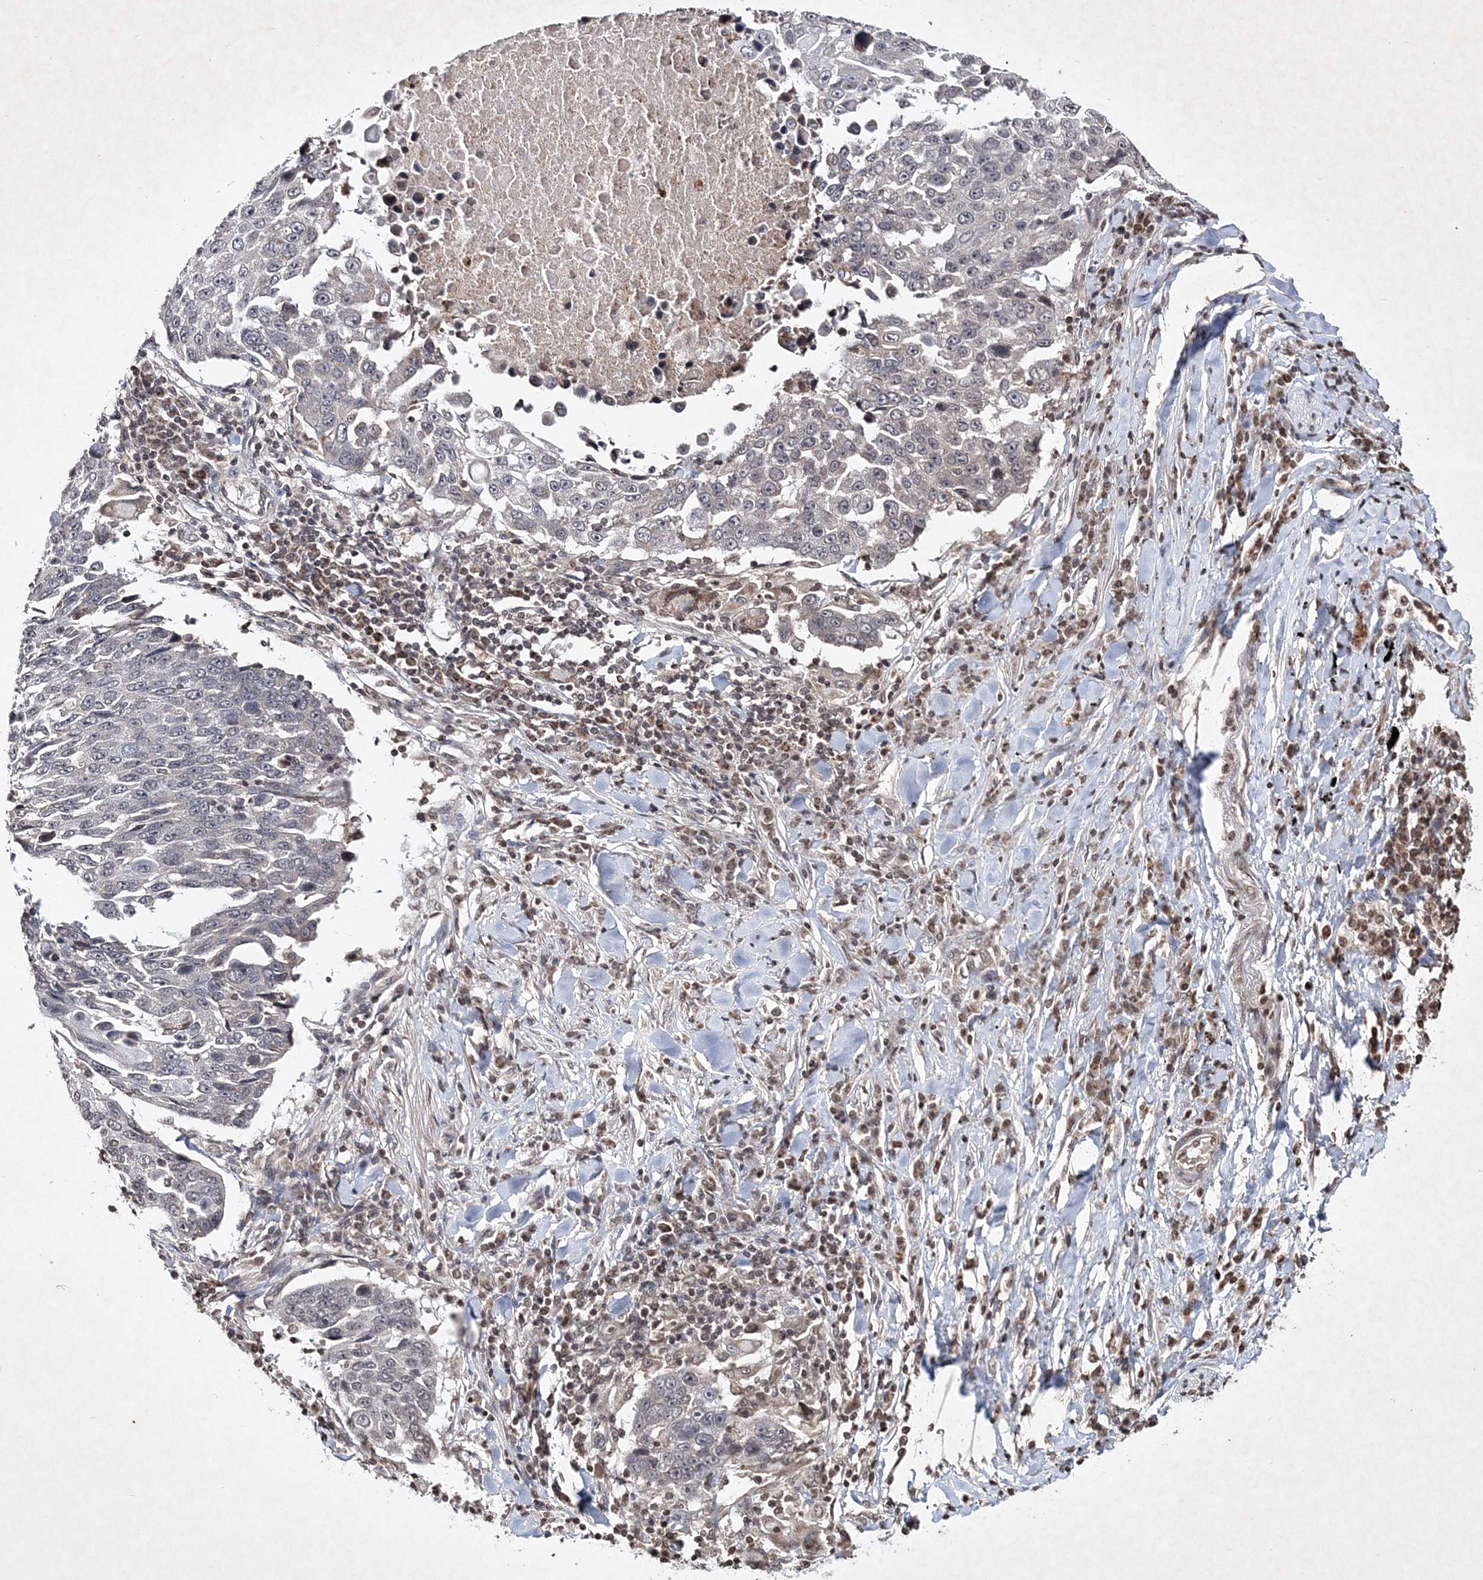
{"staining": {"intensity": "weak", "quantity": "<25%", "location": "nuclear"}, "tissue": "lung cancer", "cell_type": "Tumor cells", "image_type": "cancer", "snomed": [{"axis": "morphology", "description": "Squamous cell carcinoma, NOS"}, {"axis": "topography", "description": "Lung"}], "caption": "Tumor cells are negative for protein expression in human lung squamous cell carcinoma.", "gene": "SOWAHB", "patient": {"sex": "male", "age": 66}}